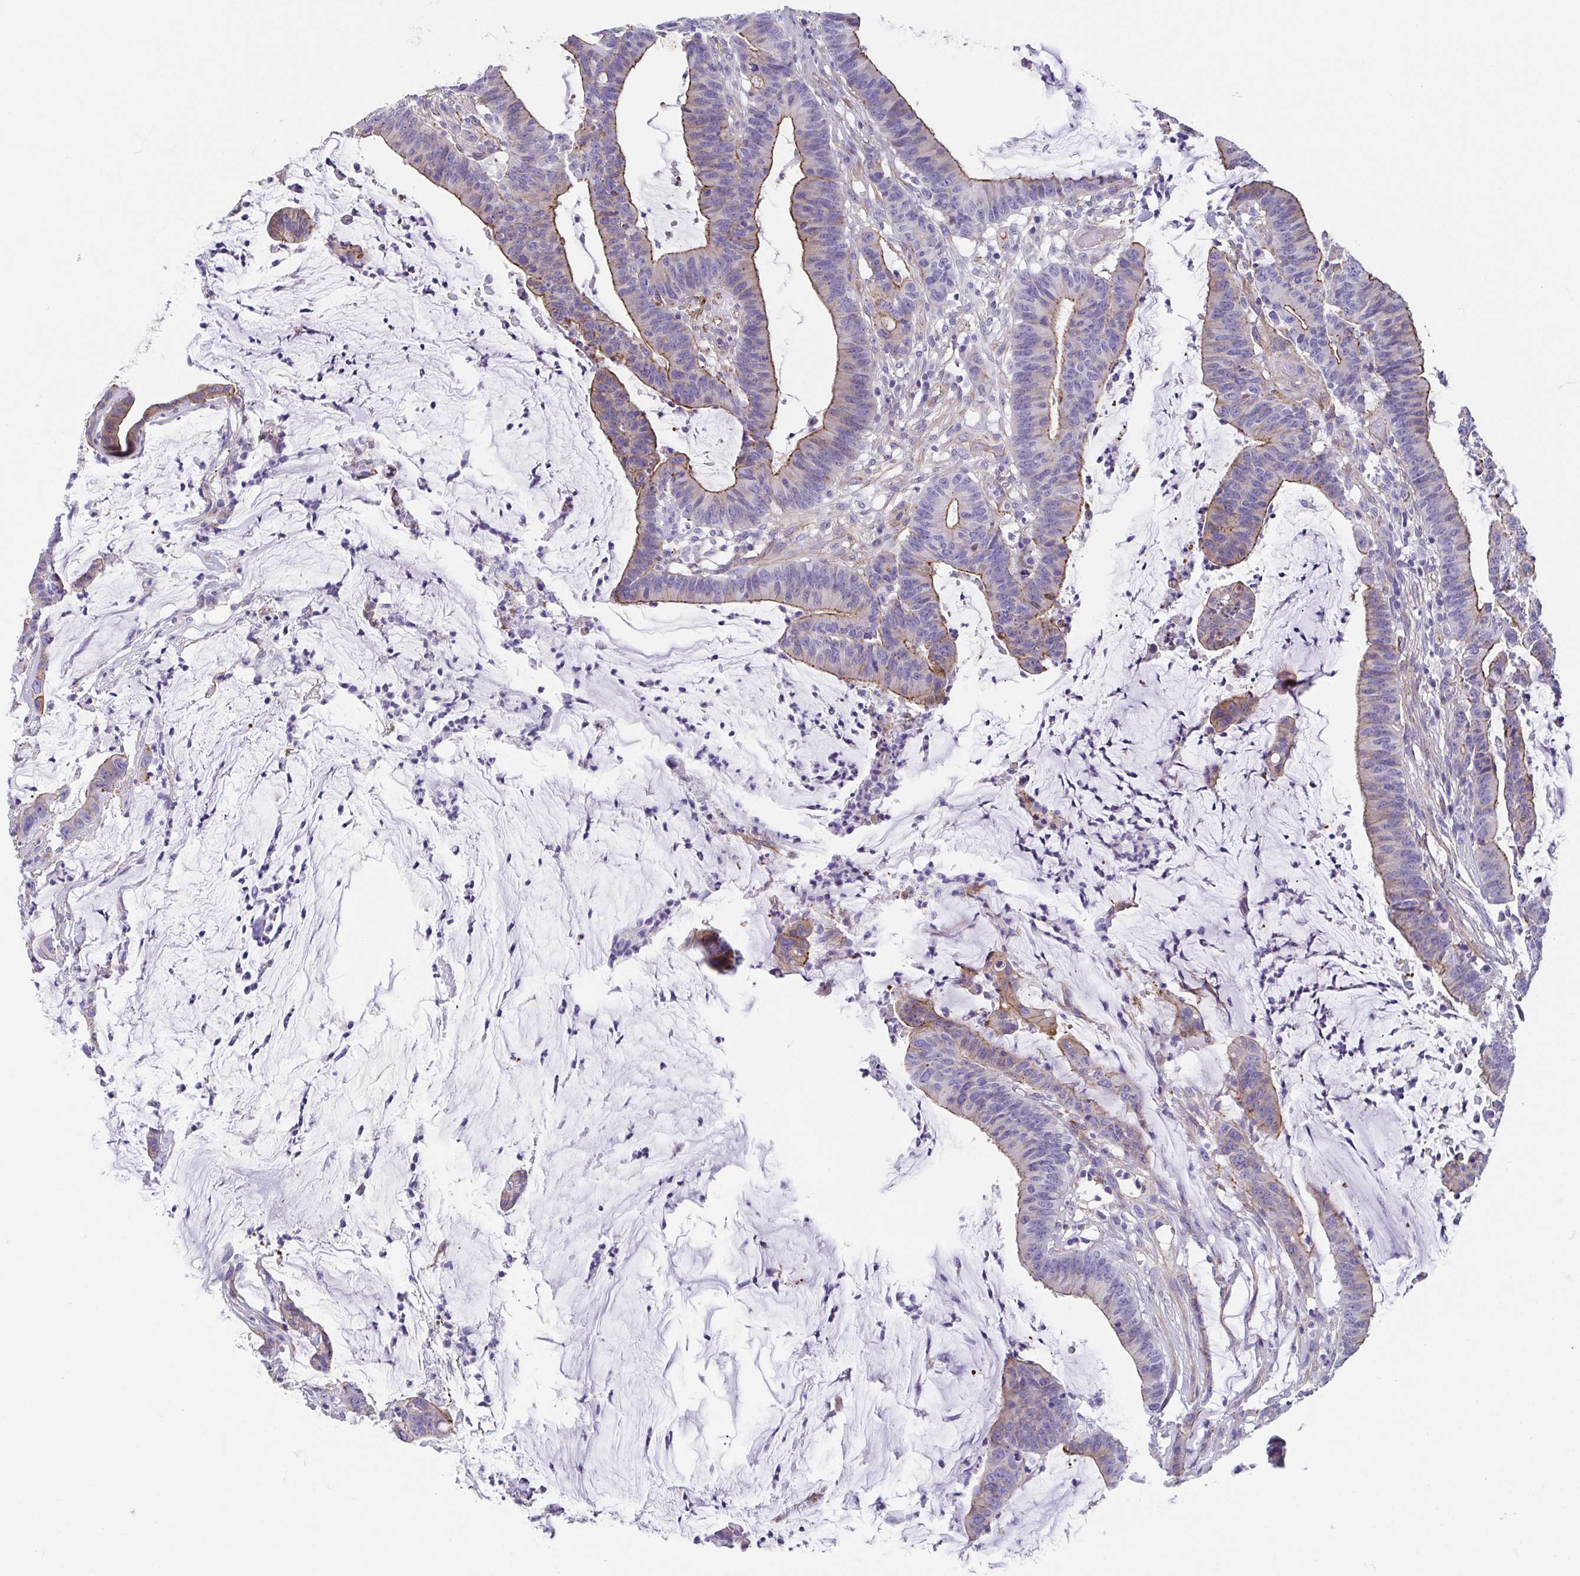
{"staining": {"intensity": "moderate", "quantity": "25%-75%", "location": "cytoplasmic/membranous"}, "tissue": "colorectal cancer", "cell_type": "Tumor cells", "image_type": "cancer", "snomed": [{"axis": "morphology", "description": "Adenocarcinoma, NOS"}, {"axis": "topography", "description": "Colon"}], "caption": "Immunohistochemical staining of human colorectal cancer (adenocarcinoma) shows medium levels of moderate cytoplasmic/membranous positivity in approximately 25%-75% of tumor cells.", "gene": "TRAM2", "patient": {"sex": "female", "age": 78}}